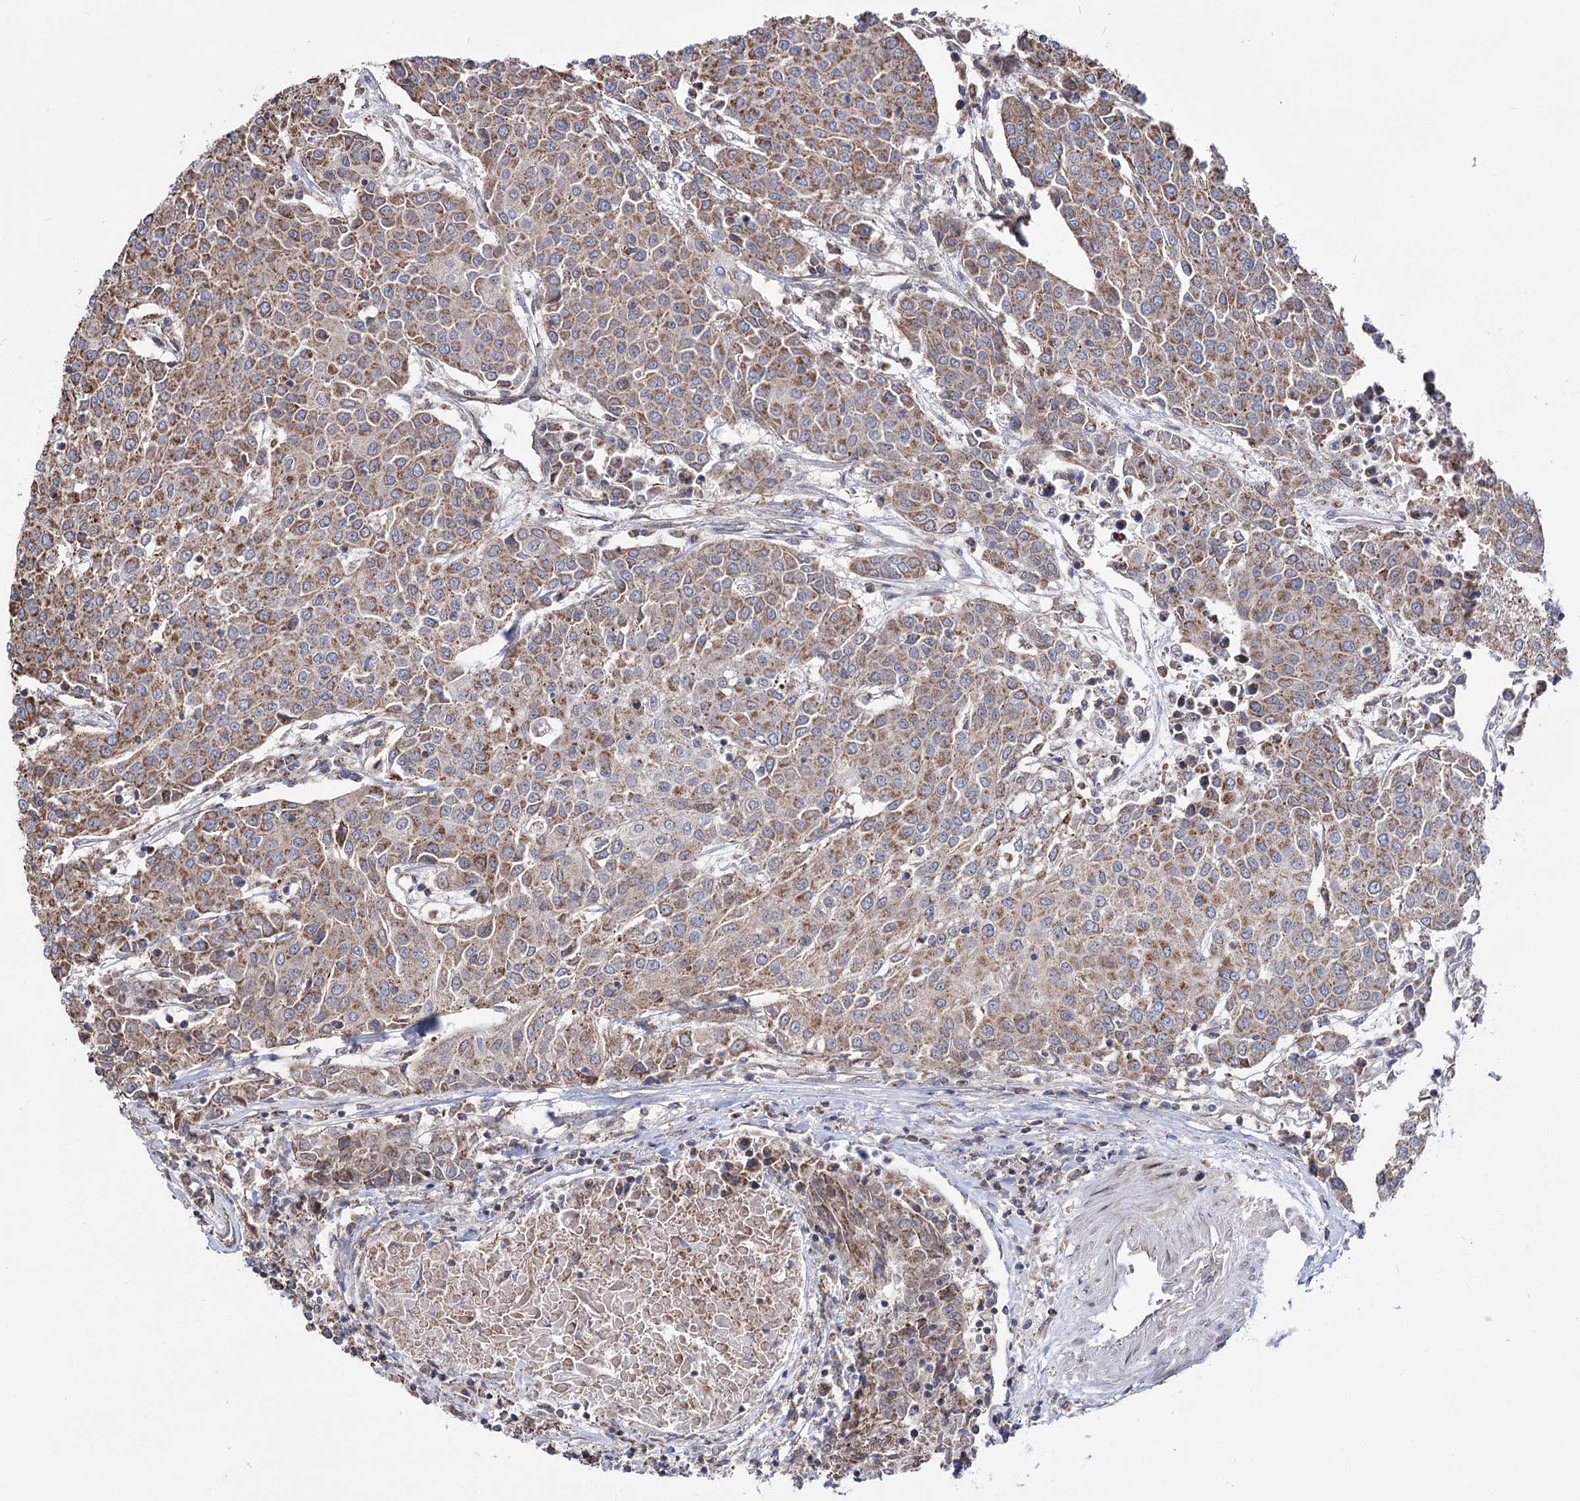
{"staining": {"intensity": "moderate", "quantity": ">75%", "location": "cytoplasmic/membranous"}, "tissue": "urothelial cancer", "cell_type": "Tumor cells", "image_type": "cancer", "snomed": [{"axis": "morphology", "description": "Urothelial carcinoma, High grade"}, {"axis": "topography", "description": "Urinary bladder"}], "caption": "Tumor cells display medium levels of moderate cytoplasmic/membranous staining in about >75% of cells in human urothelial cancer.", "gene": "CREB3L4", "patient": {"sex": "female", "age": 85}}